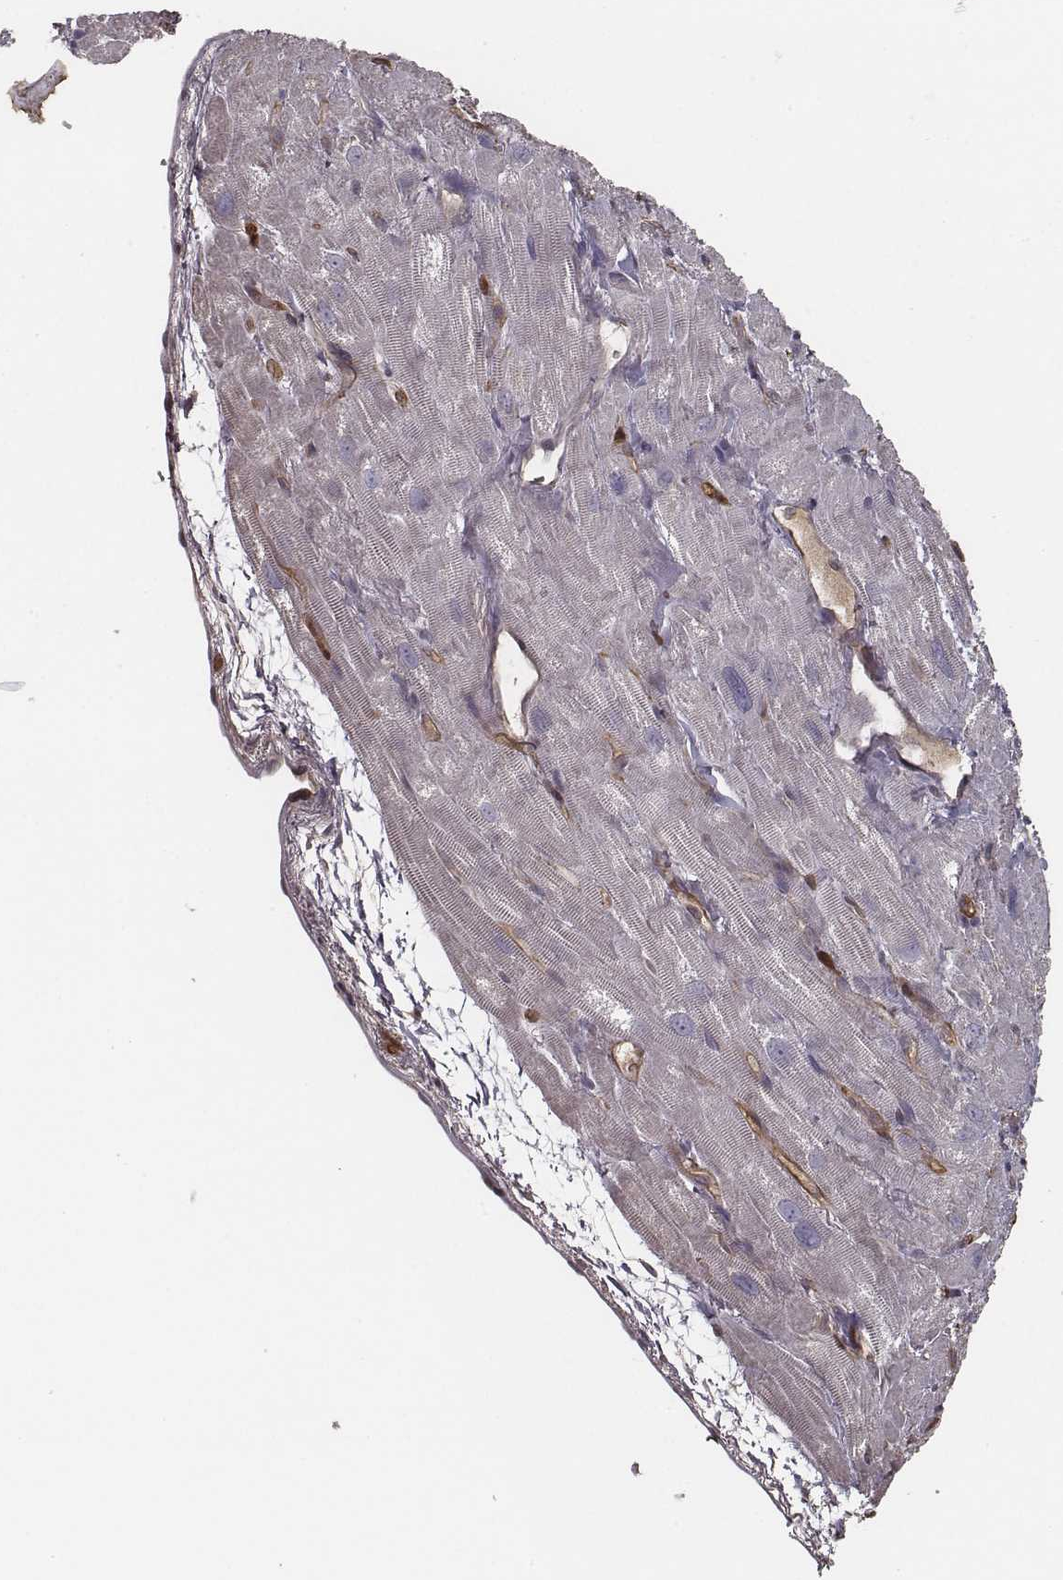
{"staining": {"intensity": "negative", "quantity": "none", "location": "none"}, "tissue": "heart muscle", "cell_type": "Cardiomyocytes", "image_type": "normal", "snomed": [{"axis": "morphology", "description": "Normal tissue, NOS"}, {"axis": "topography", "description": "Heart"}], "caption": "Micrograph shows no significant protein expression in cardiomyocytes of benign heart muscle.", "gene": "ISYNA1", "patient": {"sex": "female", "age": 62}}